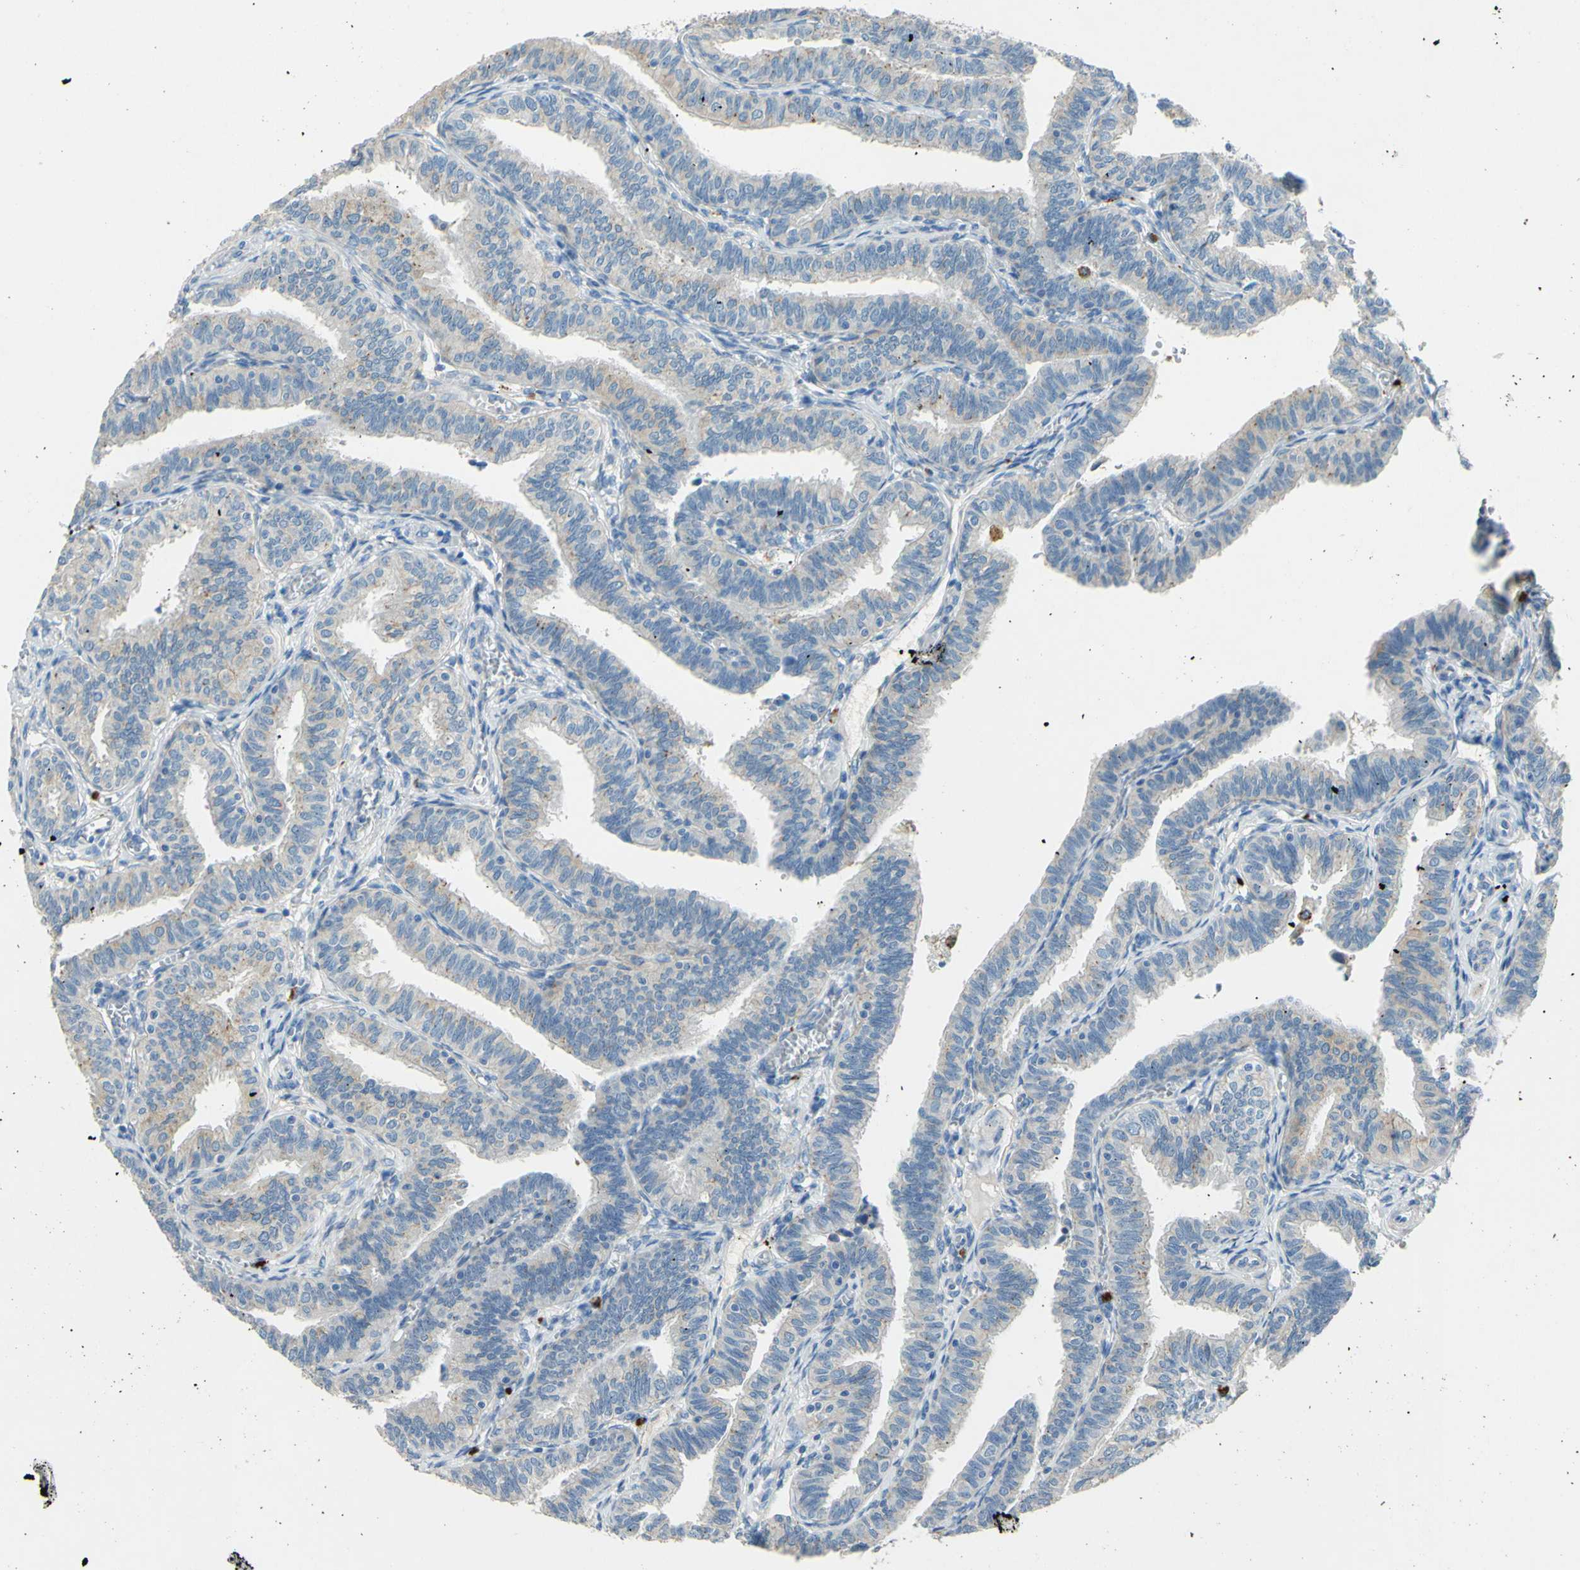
{"staining": {"intensity": "weak", "quantity": "25%-75%", "location": "cytoplasmic/membranous"}, "tissue": "fallopian tube", "cell_type": "Glandular cells", "image_type": "normal", "snomed": [{"axis": "morphology", "description": "Normal tissue, NOS"}, {"axis": "topography", "description": "Fallopian tube"}], "caption": "Immunohistochemistry (IHC) photomicrograph of benign fallopian tube: fallopian tube stained using immunohistochemistry exhibits low levels of weak protein expression localized specifically in the cytoplasmic/membranous of glandular cells, appearing as a cytoplasmic/membranous brown color.", "gene": "CDH10", "patient": {"sex": "female", "age": 46}}